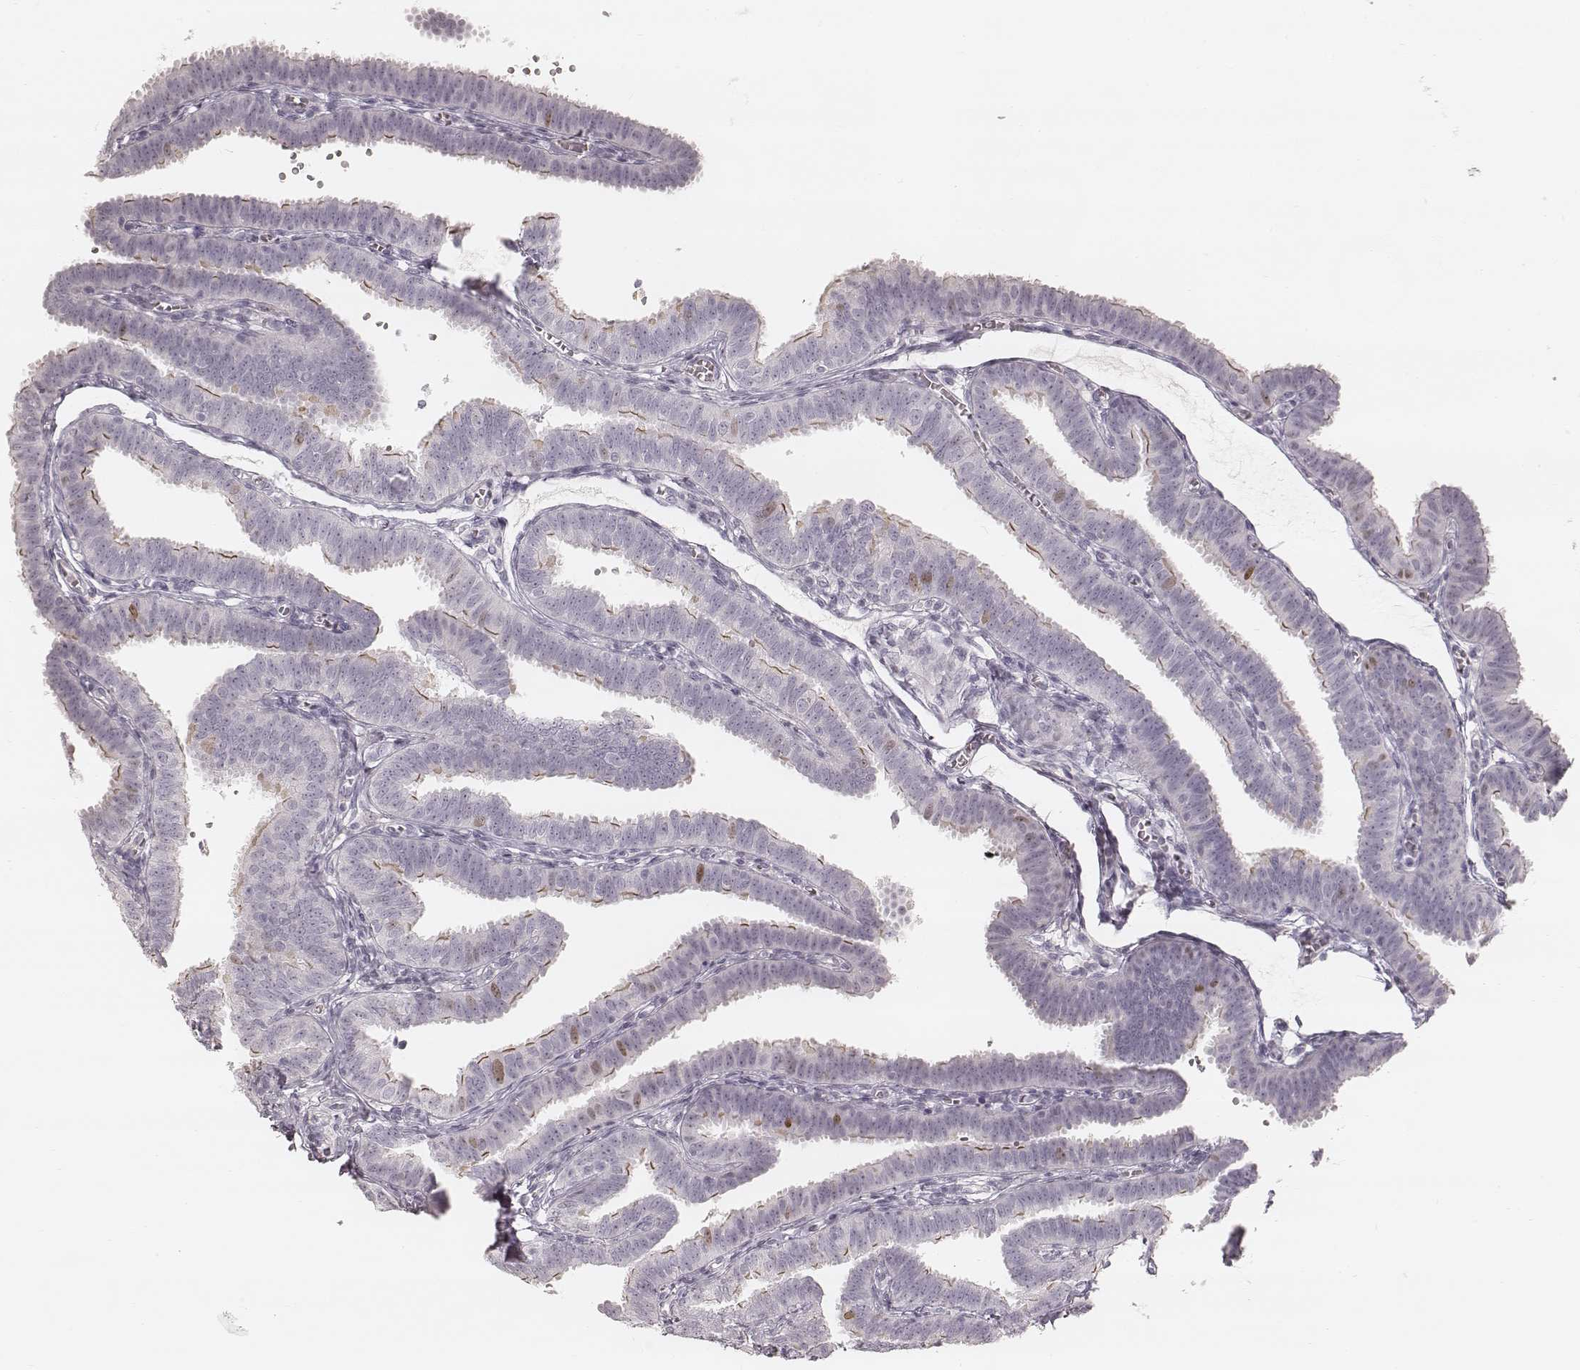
{"staining": {"intensity": "moderate", "quantity": "<25%", "location": "cytoplasmic/membranous"}, "tissue": "fallopian tube", "cell_type": "Glandular cells", "image_type": "normal", "snomed": [{"axis": "morphology", "description": "Normal tissue, NOS"}, {"axis": "topography", "description": "Fallopian tube"}], "caption": "Immunohistochemical staining of normal human fallopian tube reveals <25% levels of moderate cytoplasmic/membranous protein expression in approximately <25% of glandular cells. Using DAB (brown) and hematoxylin (blue) stains, captured at high magnification using brightfield microscopy.", "gene": "TEX37", "patient": {"sex": "female", "age": 25}}